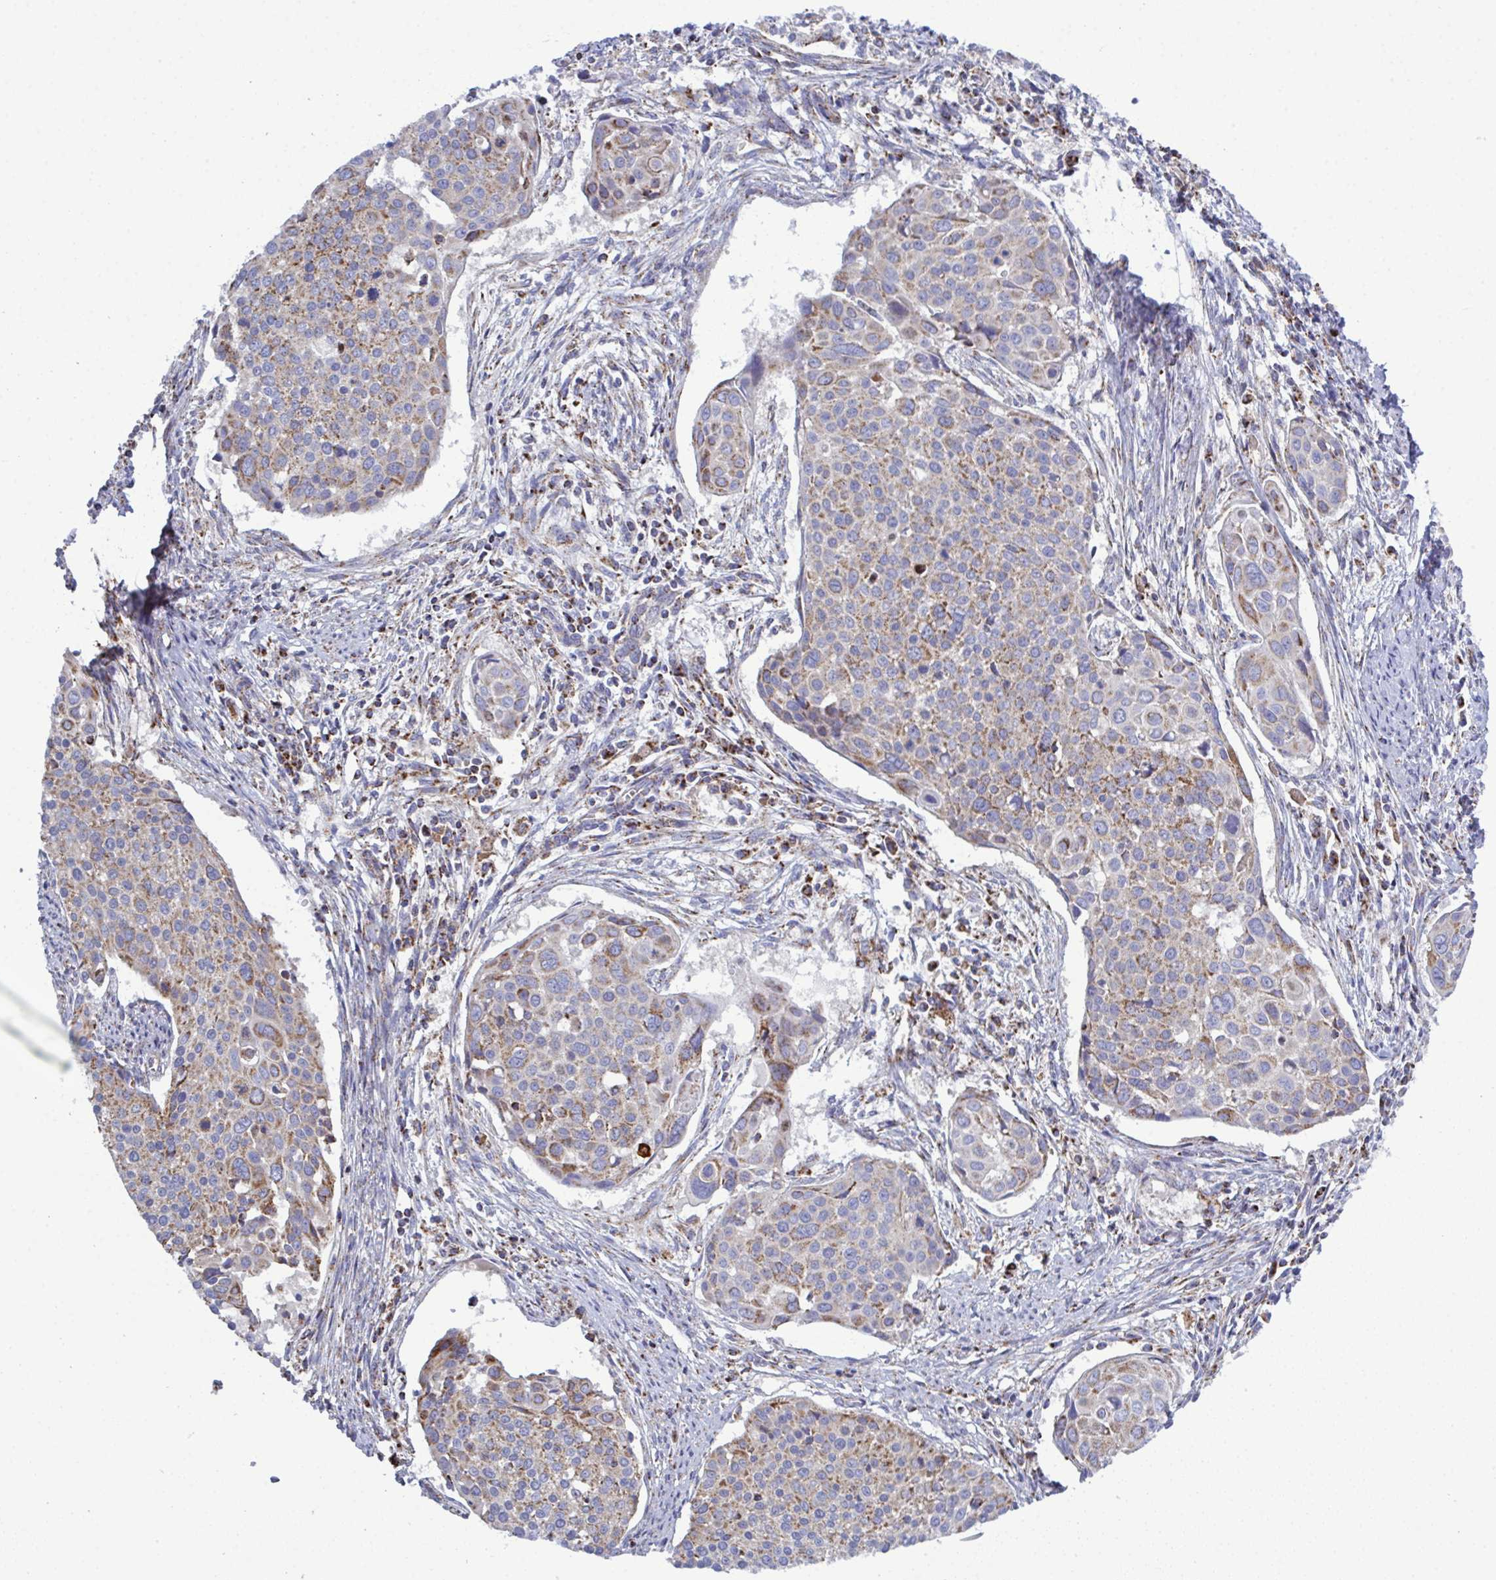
{"staining": {"intensity": "moderate", "quantity": ">75%", "location": "cytoplasmic/membranous"}, "tissue": "cervical cancer", "cell_type": "Tumor cells", "image_type": "cancer", "snomed": [{"axis": "morphology", "description": "Squamous cell carcinoma, NOS"}, {"axis": "topography", "description": "Cervix"}], "caption": "Immunohistochemistry staining of cervical cancer, which displays medium levels of moderate cytoplasmic/membranous expression in approximately >75% of tumor cells indicating moderate cytoplasmic/membranous protein expression. The staining was performed using DAB (3,3'-diaminobenzidine) (brown) for protein detection and nuclei were counterstained in hematoxylin (blue).", "gene": "CSDE1", "patient": {"sex": "female", "age": 39}}